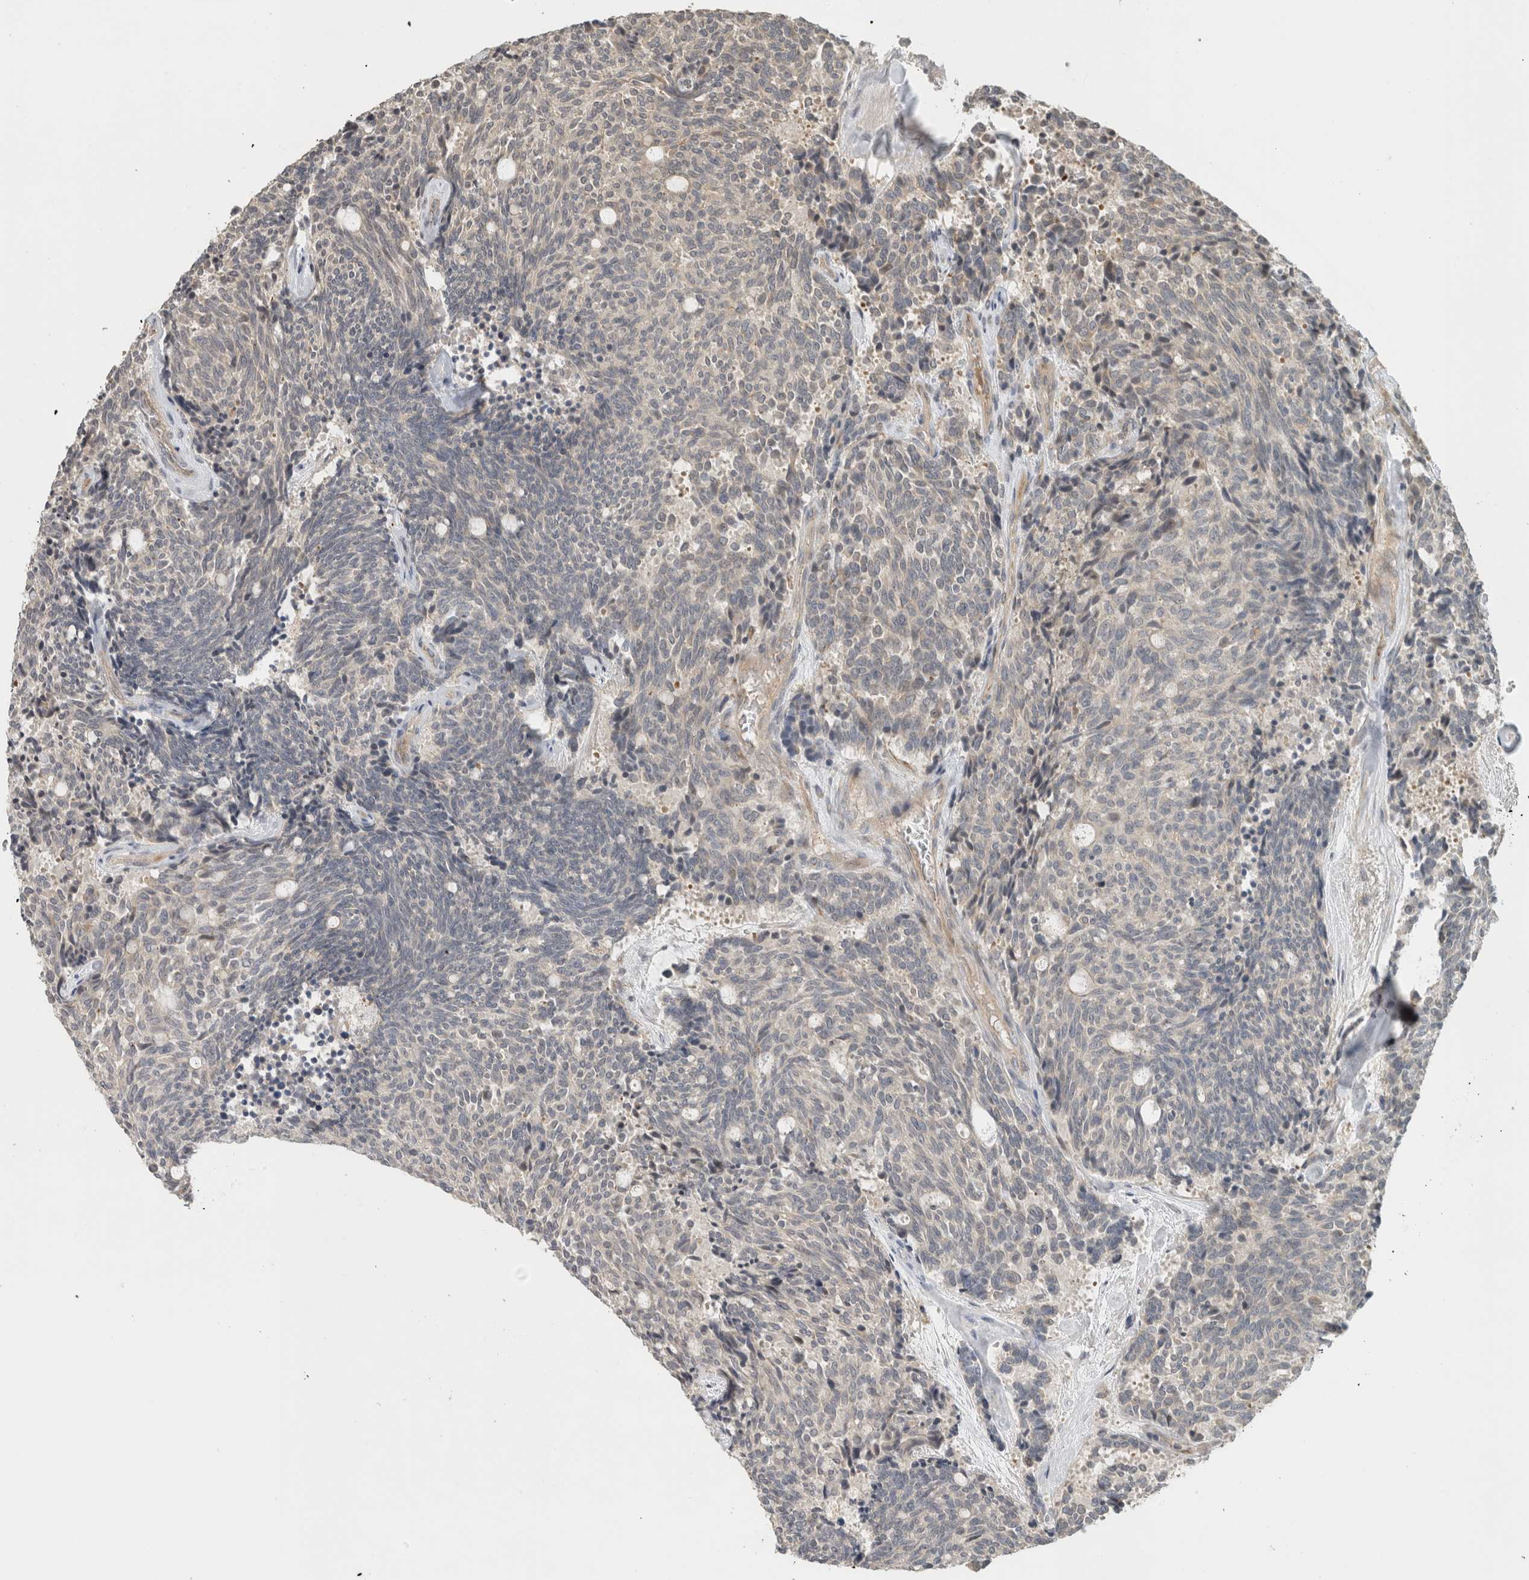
{"staining": {"intensity": "negative", "quantity": "none", "location": "none"}, "tissue": "carcinoid", "cell_type": "Tumor cells", "image_type": "cancer", "snomed": [{"axis": "morphology", "description": "Carcinoid, malignant, NOS"}, {"axis": "topography", "description": "Pancreas"}], "caption": "DAB (3,3'-diaminobenzidine) immunohistochemical staining of human carcinoid (malignant) reveals no significant positivity in tumor cells. The staining was performed using DAB (3,3'-diaminobenzidine) to visualize the protein expression in brown, while the nuclei were stained in blue with hematoxylin (Magnification: 20x).", "gene": "ERCC6L2", "patient": {"sex": "female", "age": 54}}